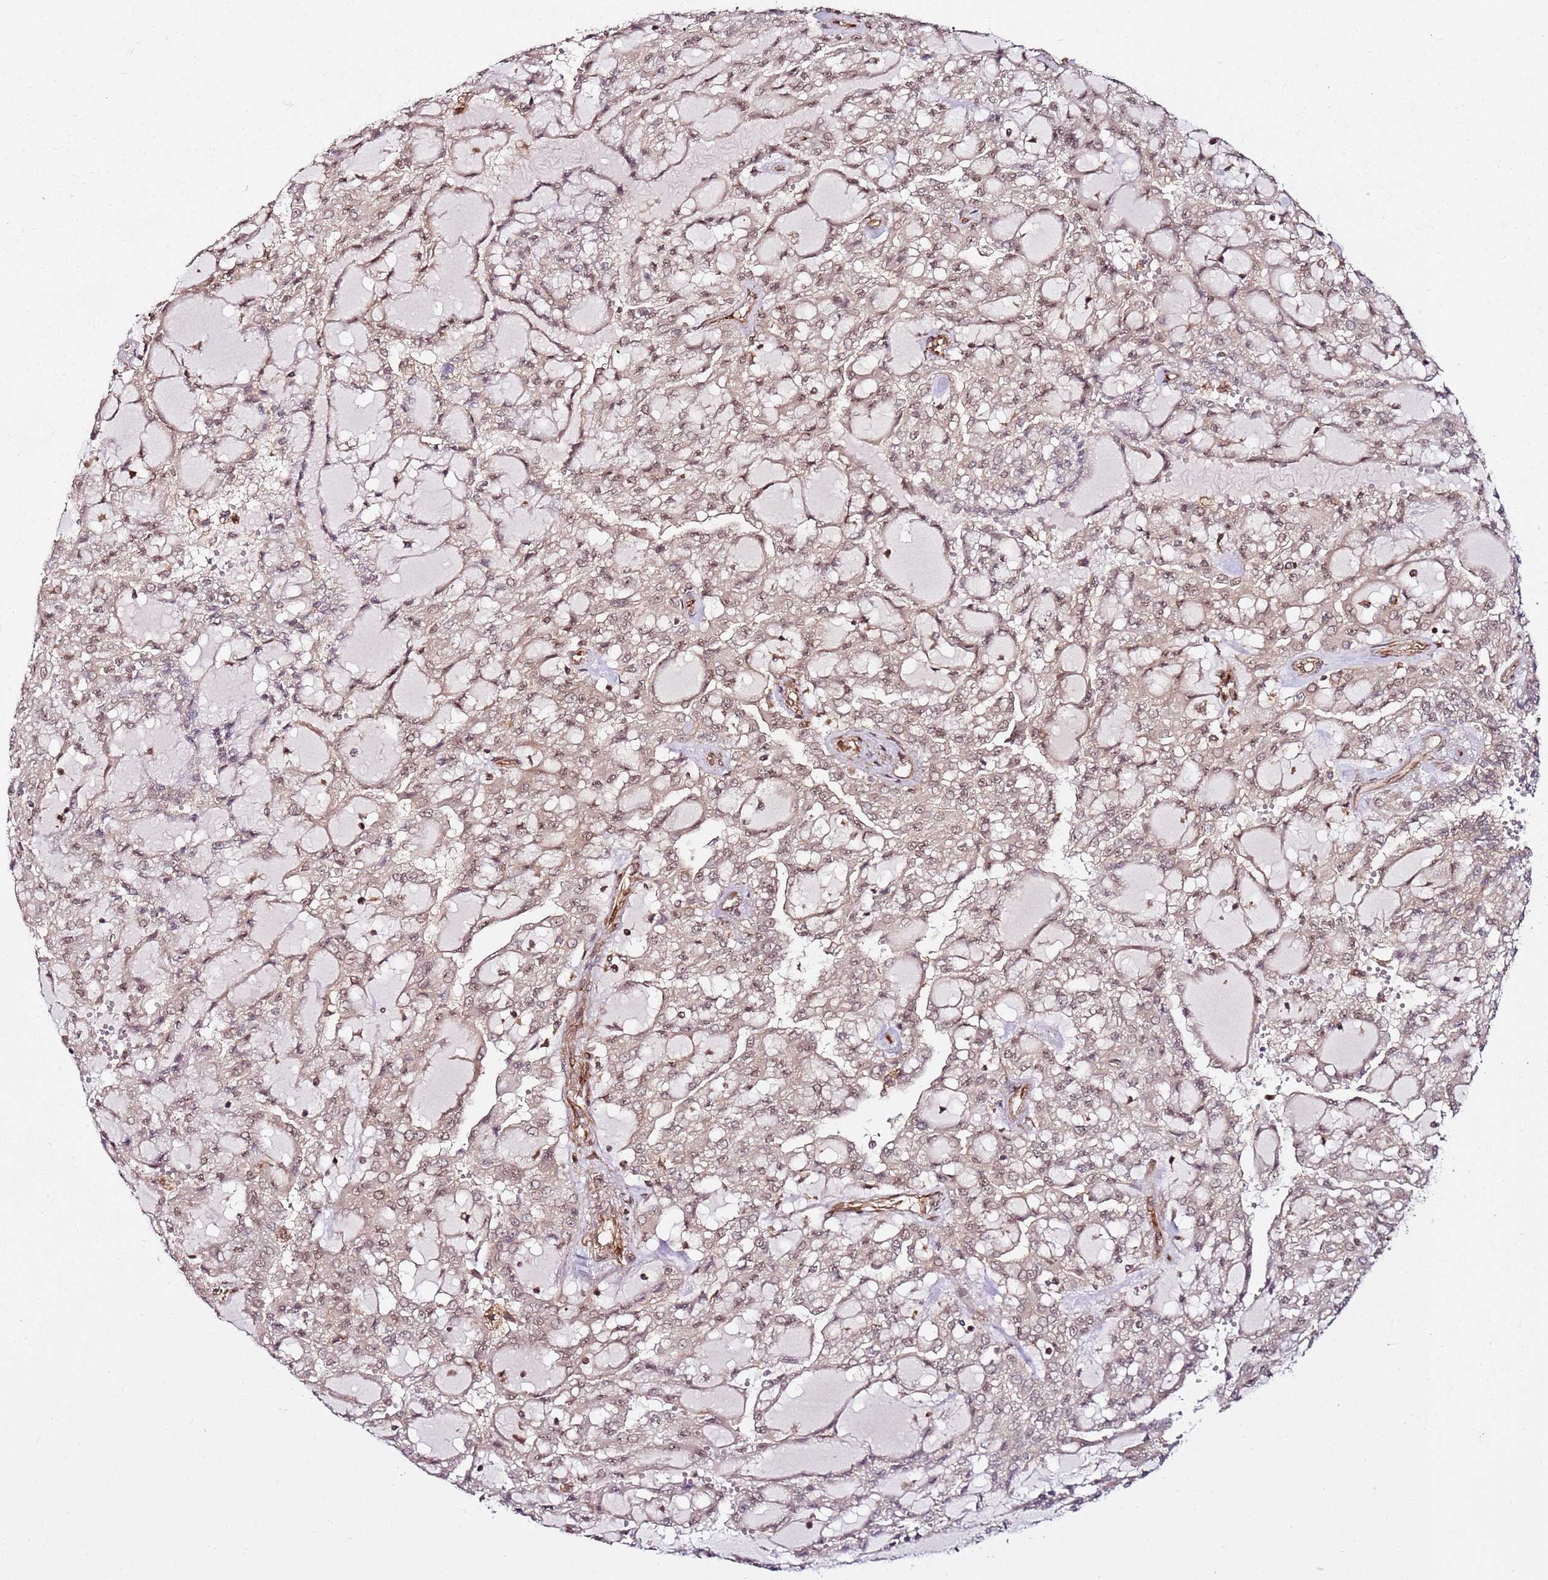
{"staining": {"intensity": "weak", "quantity": ">75%", "location": "nuclear"}, "tissue": "renal cancer", "cell_type": "Tumor cells", "image_type": "cancer", "snomed": [{"axis": "morphology", "description": "Adenocarcinoma, NOS"}, {"axis": "topography", "description": "Kidney"}], "caption": "High-power microscopy captured an immunohistochemistry (IHC) photomicrograph of renal cancer, revealing weak nuclear expression in about >75% of tumor cells.", "gene": "CCNYL1", "patient": {"sex": "male", "age": 63}}